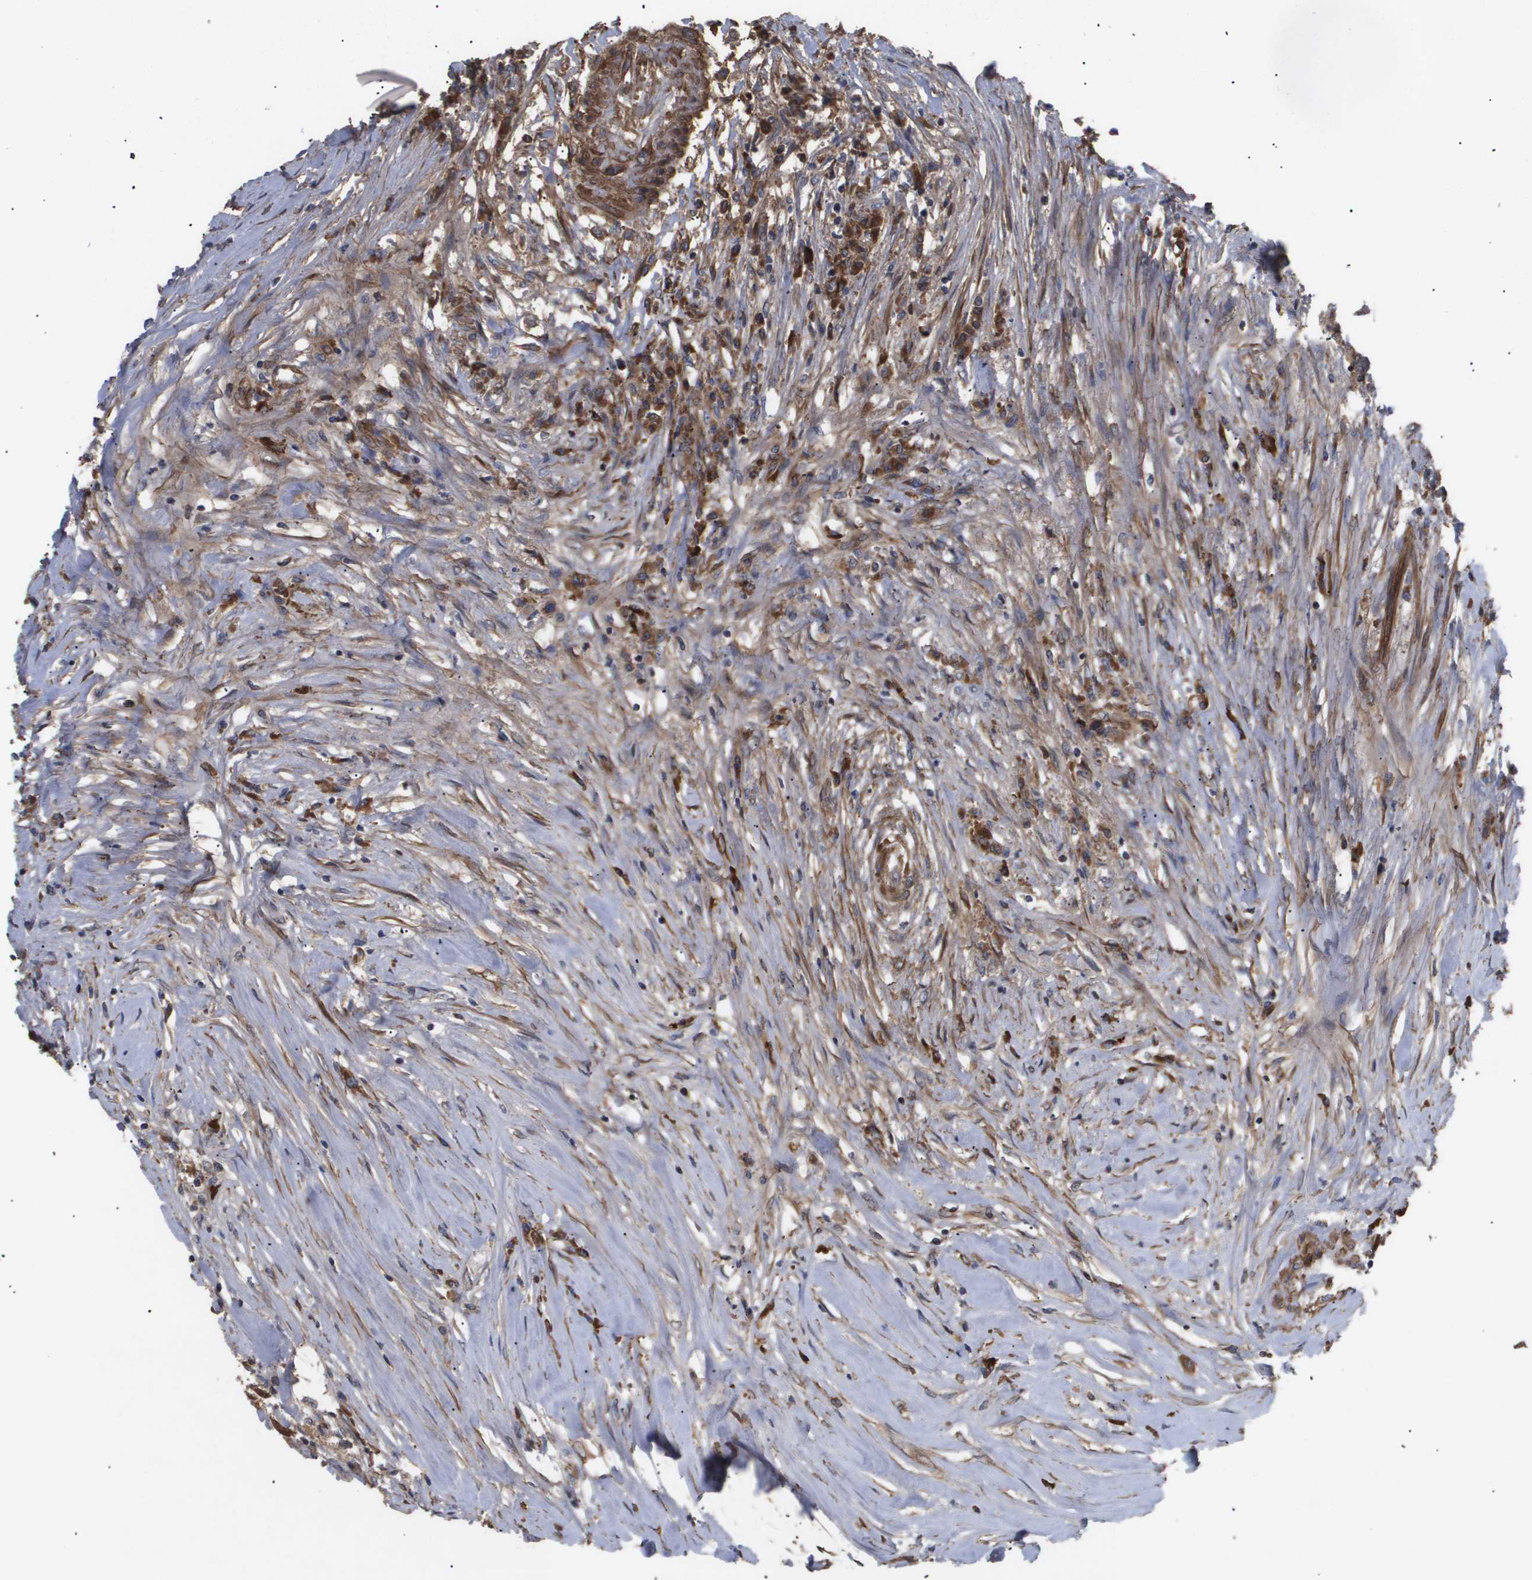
{"staining": {"intensity": "moderate", "quantity": ">75%", "location": "cytoplasmic/membranous"}, "tissue": "colorectal cancer", "cell_type": "Tumor cells", "image_type": "cancer", "snomed": [{"axis": "morphology", "description": "Adenocarcinoma, NOS"}, {"axis": "topography", "description": "Rectum"}], "caption": "DAB (3,3'-diaminobenzidine) immunohistochemical staining of human colorectal cancer exhibits moderate cytoplasmic/membranous protein expression in approximately >75% of tumor cells.", "gene": "TNS1", "patient": {"sex": "male", "age": 63}}